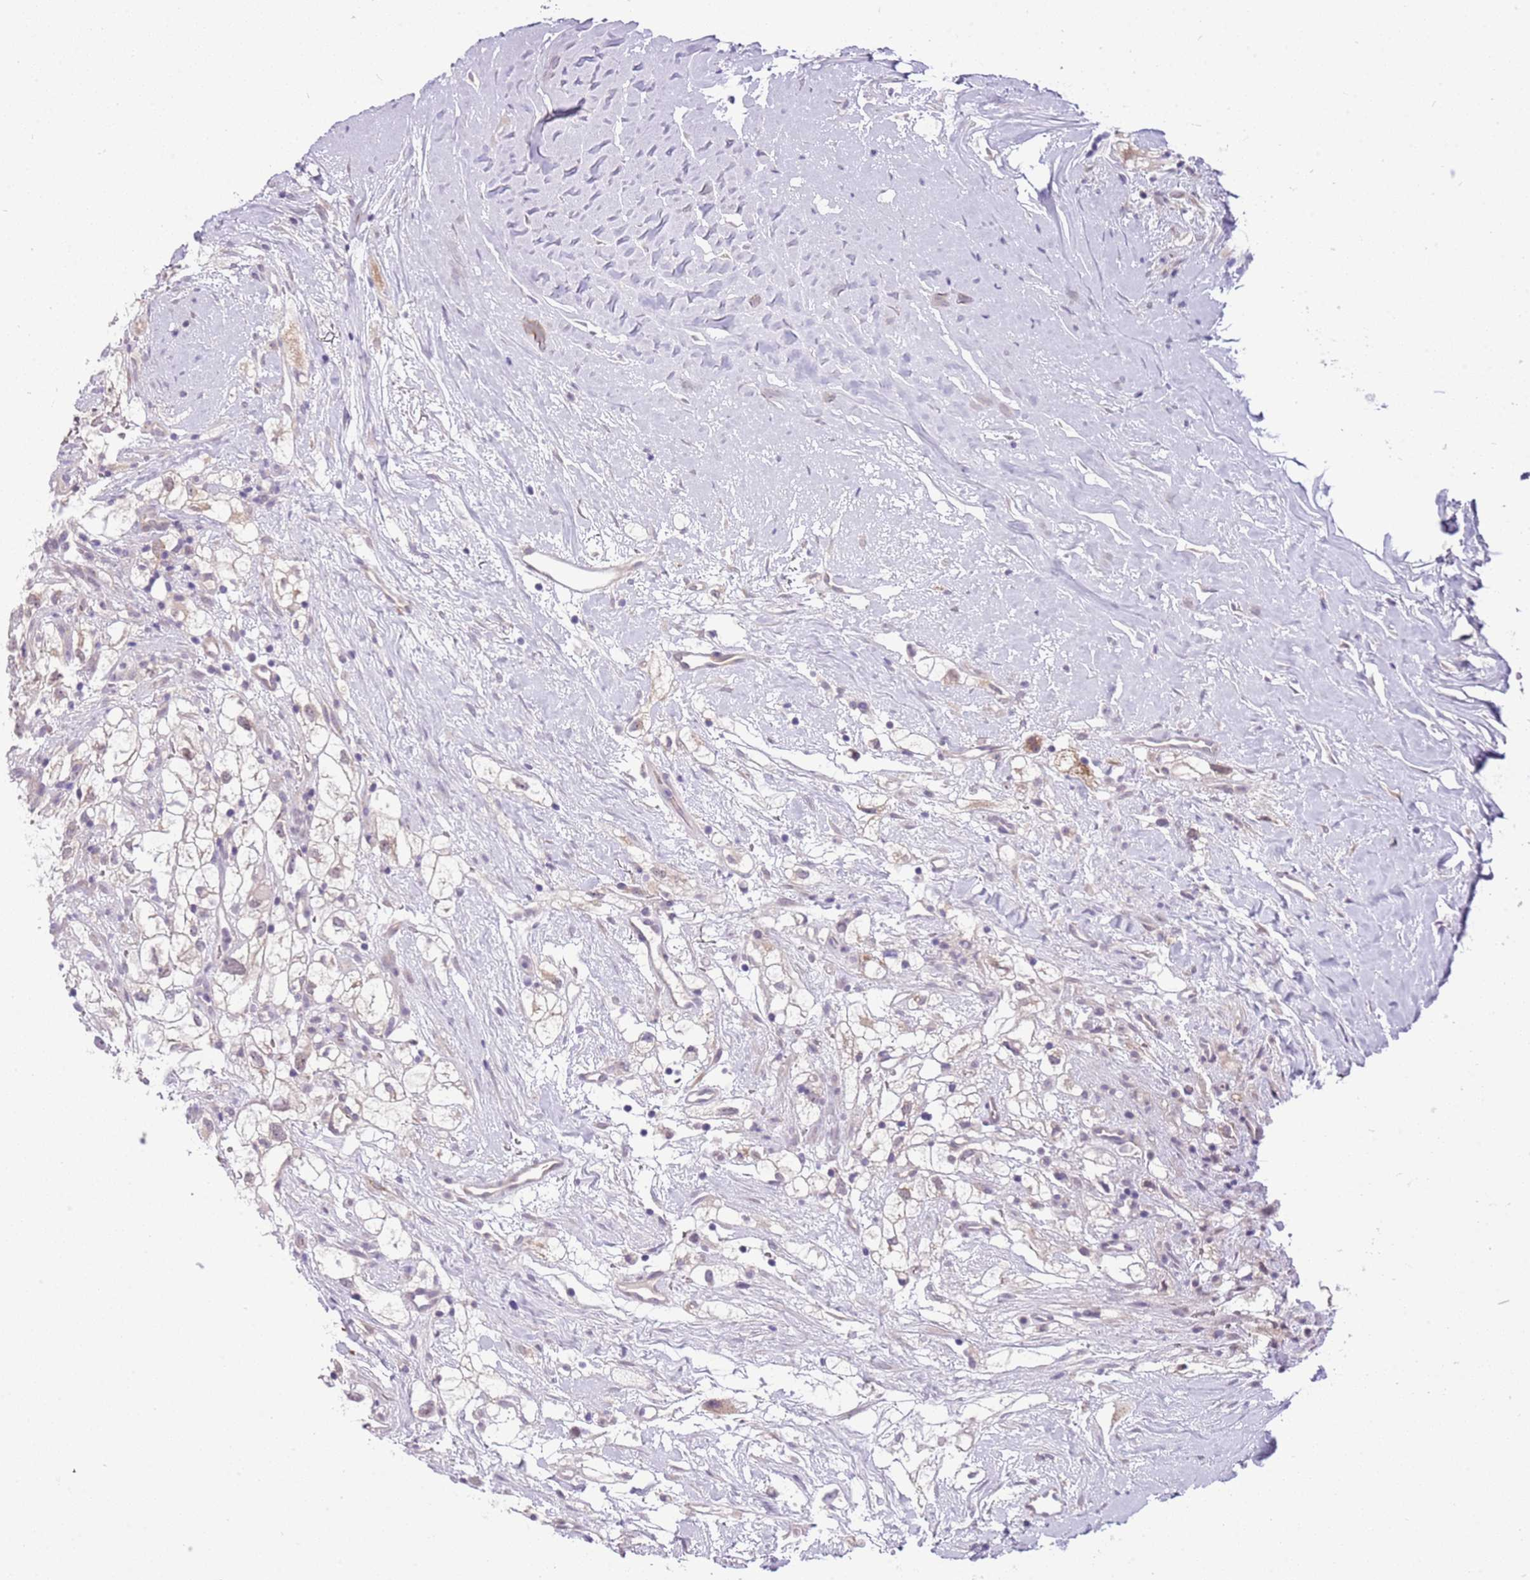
{"staining": {"intensity": "weak", "quantity": ">75%", "location": "nuclear"}, "tissue": "renal cancer", "cell_type": "Tumor cells", "image_type": "cancer", "snomed": [{"axis": "morphology", "description": "Adenocarcinoma, NOS"}, {"axis": "topography", "description": "Kidney"}], "caption": "Immunohistochemistry (IHC) of human renal adenocarcinoma displays low levels of weak nuclear expression in about >75% of tumor cells.", "gene": "FAM120C", "patient": {"sex": "male", "age": 59}}